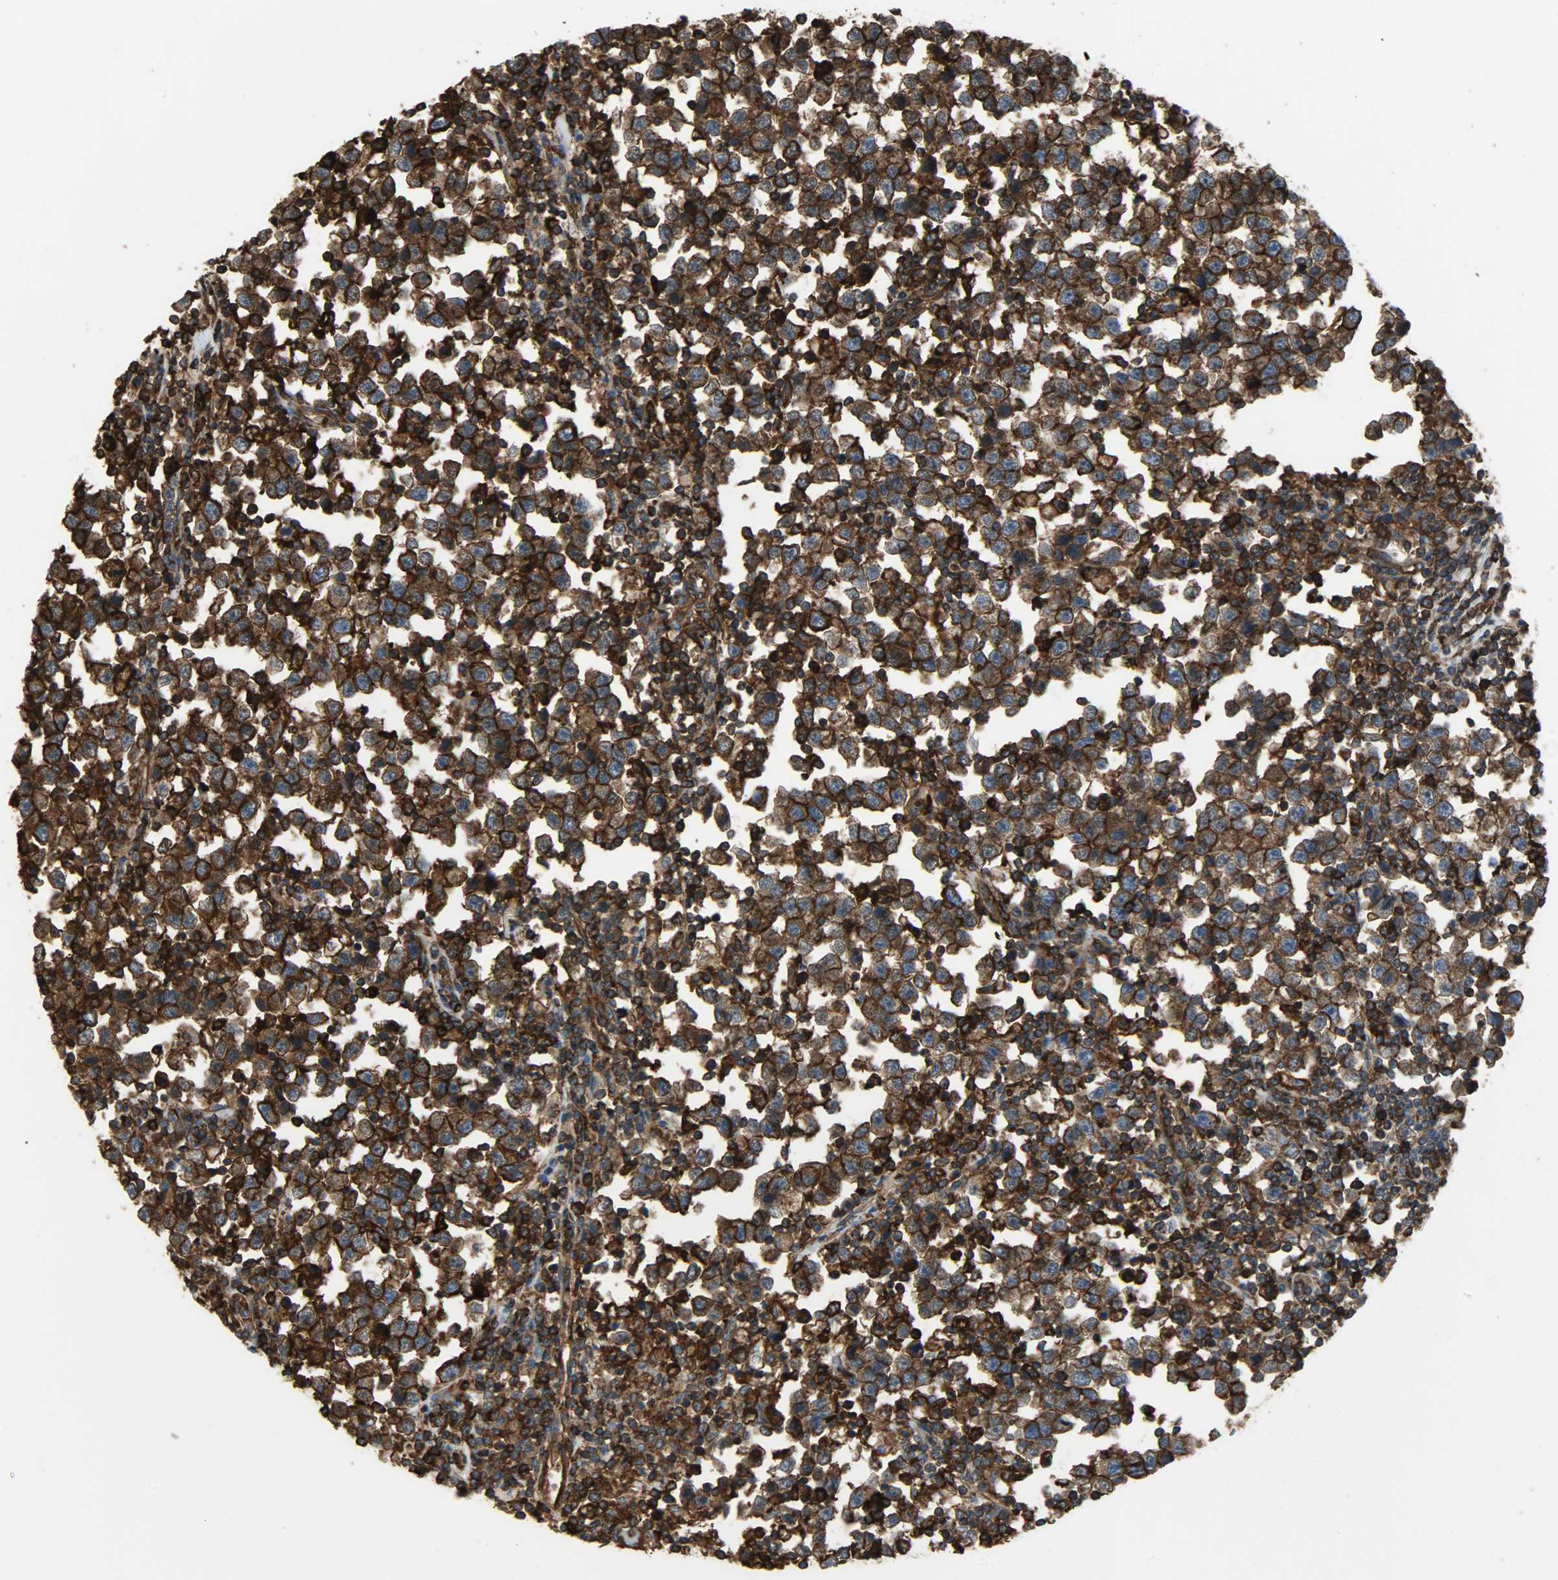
{"staining": {"intensity": "strong", "quantity": ">75%", "location": "cytoplasmic/membranous"}, "tissue": "testis cancer", "cell_type": "Tumor cells", "image_type": "cancer", "snomed": [{"axis": "morphology", "description": "Seminoma, NOS"}, {"axis": "topography", "description": "Testis"}], "caption": "A photomicrograph showing strong cytoplasmic/membranous staining in about >75% of tumor cells in testis cancer (seminoma), as visualized by brown immunohistochemical staining.", "gene": "VASP", "patient": {"sex": "male", "age": 43}}